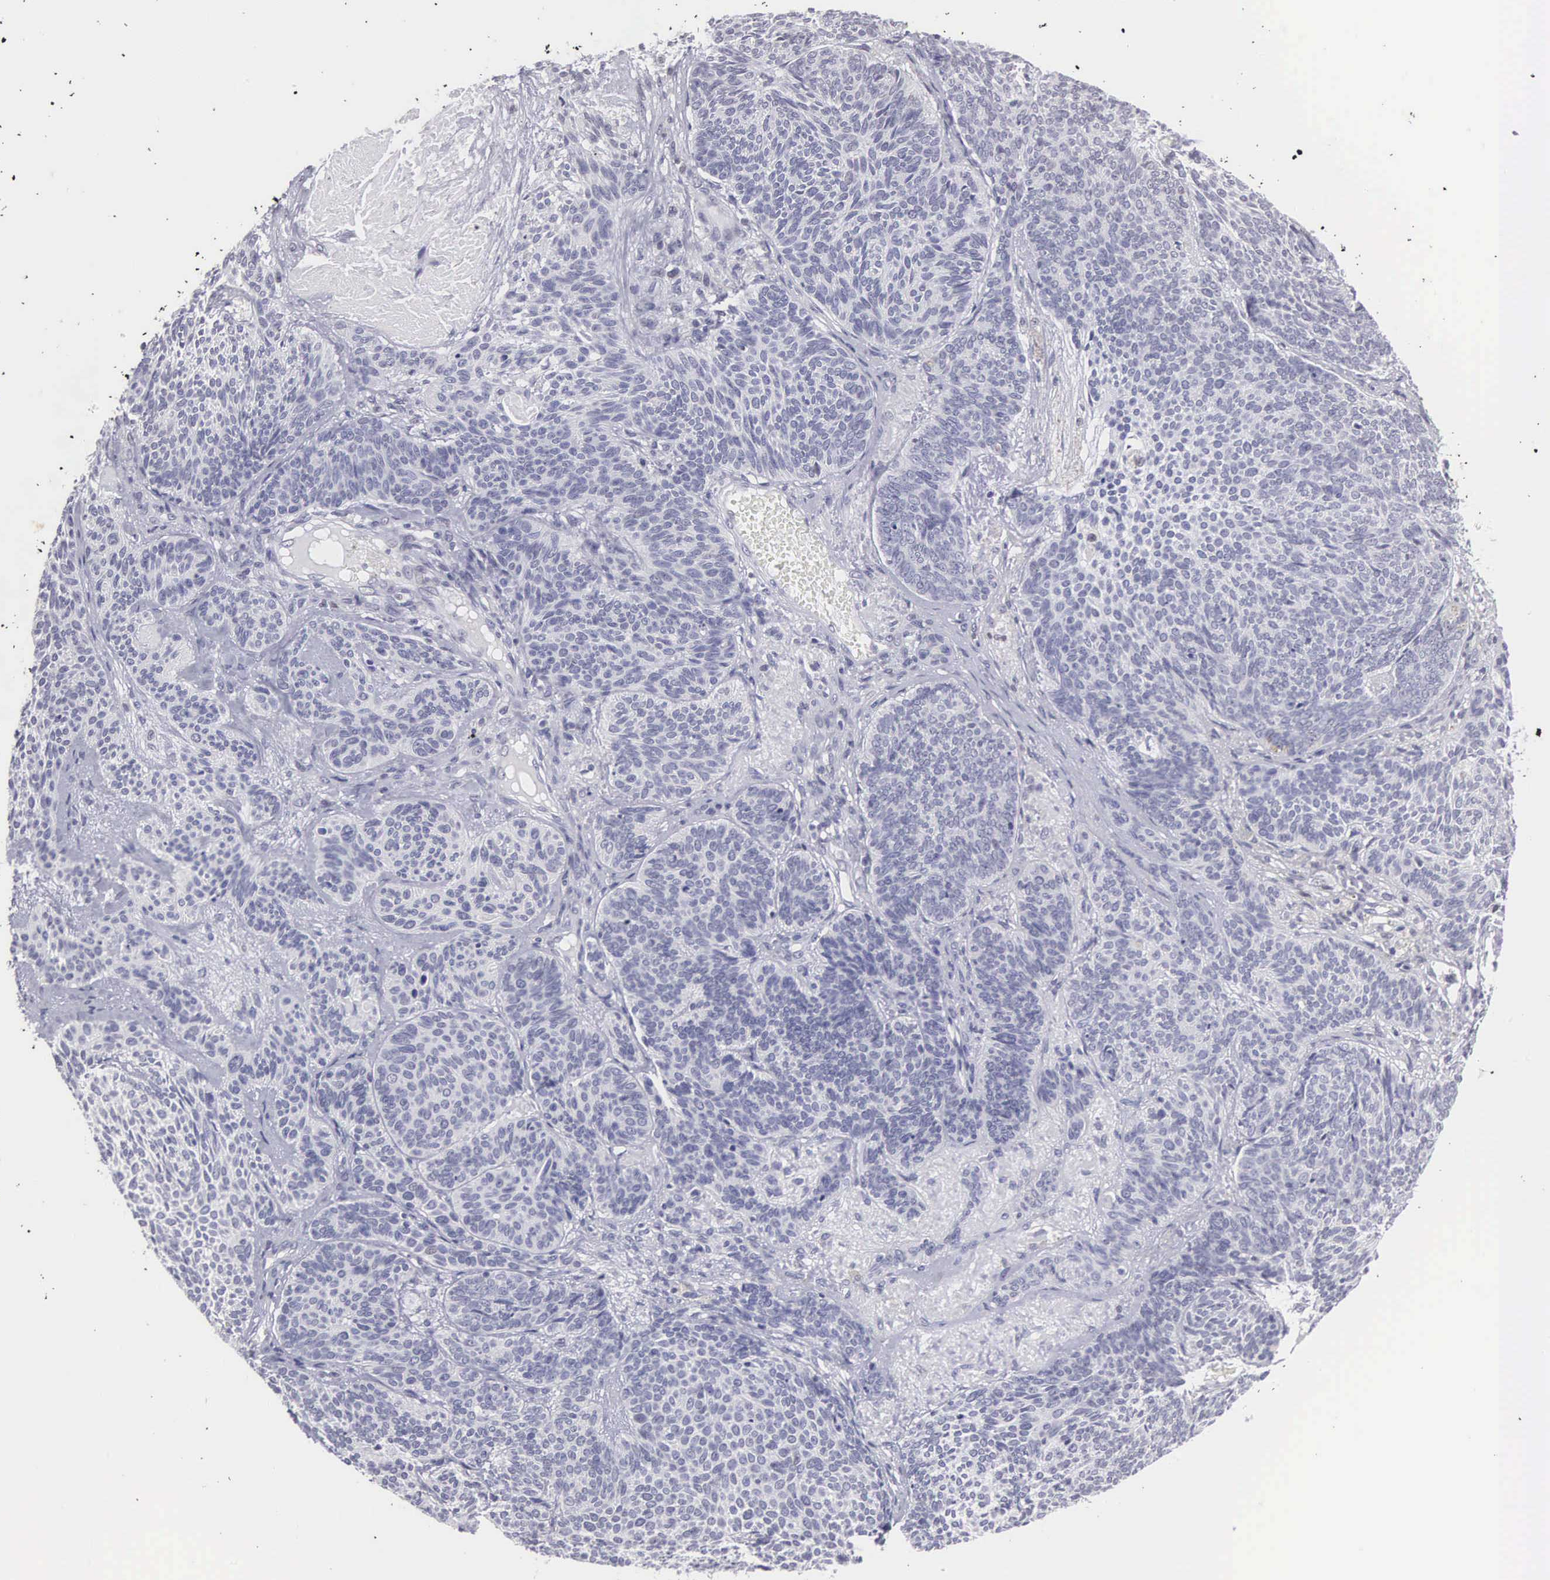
{"staining": {"intensity": "negative", "quantity": "none", "location": "none"}, "tissue": "skin cancer", "cell_type": "Tumor cells", "image_type": "cancer", "snomed": [{"axis": "morphology", "description": "Basal cell carcinoma"}, {"axis": "topography", "description": "Skin"}], "caption": "There is no significant expression in tumor cells of basal cell carcinoma (skin).", "gene": "ETV6", "patient": {"sex": "male", "age": 84}}